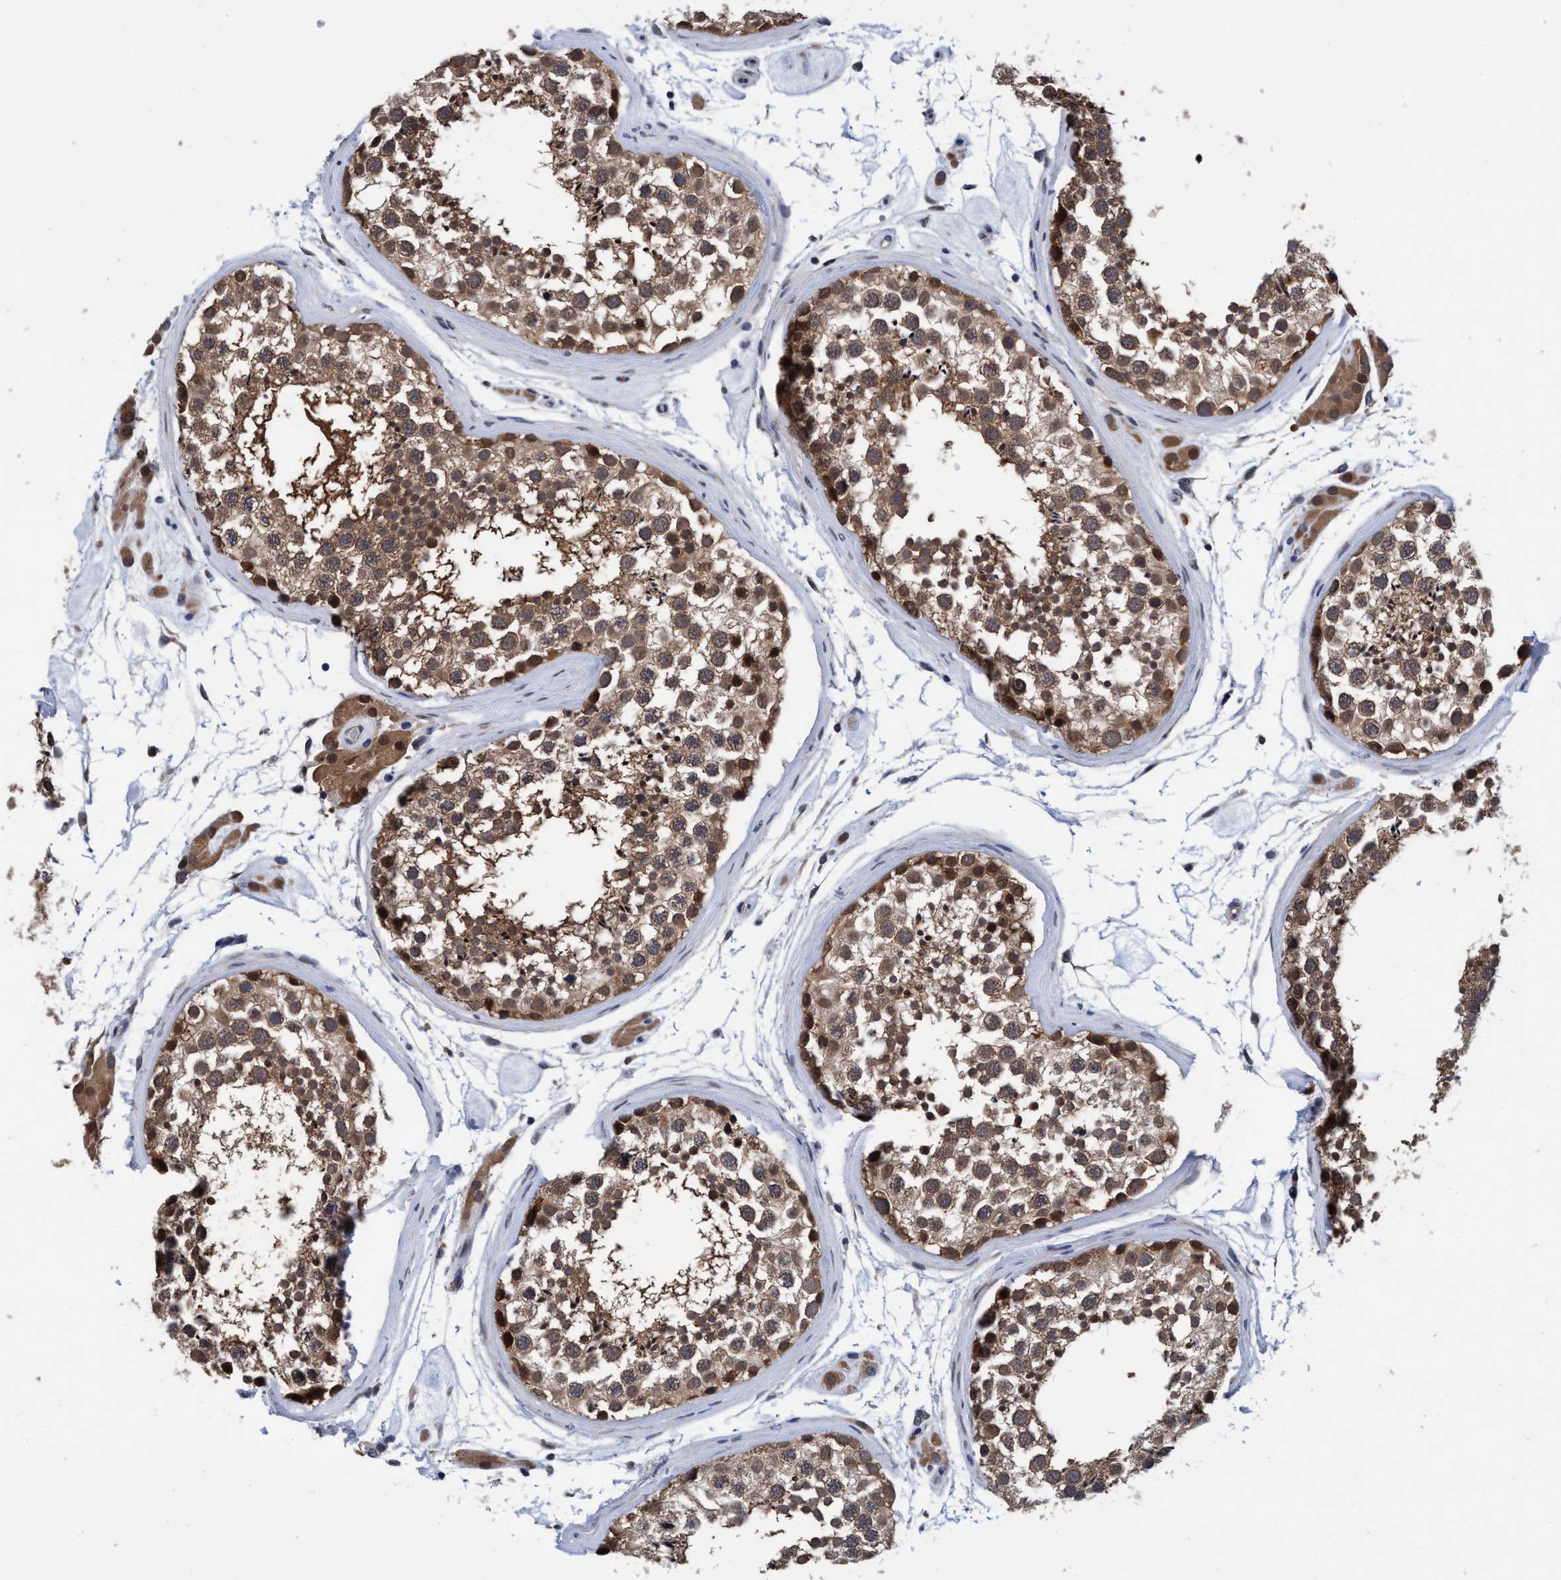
{"staining": {"intensity": "moderate", "quantity": ">75%", "location": "cytoplasmic/membranous"}, "tissue": "testis", "cell_type": "Cells in seminiferous ducts", "image_type": "normal", "snomed": [{"axis": "morphology", "description": "Normal tissue, NOS"}, {"axis": "topography", "description": "Testis"}], "caption": "Testis stained with a brown dye shows moderate cytoplasmic/membranous positive positivity in about >75% of cells in seminiferous ducts.", "gene": "PSMD12", "patient": {"sex": "male", "age": 46}}